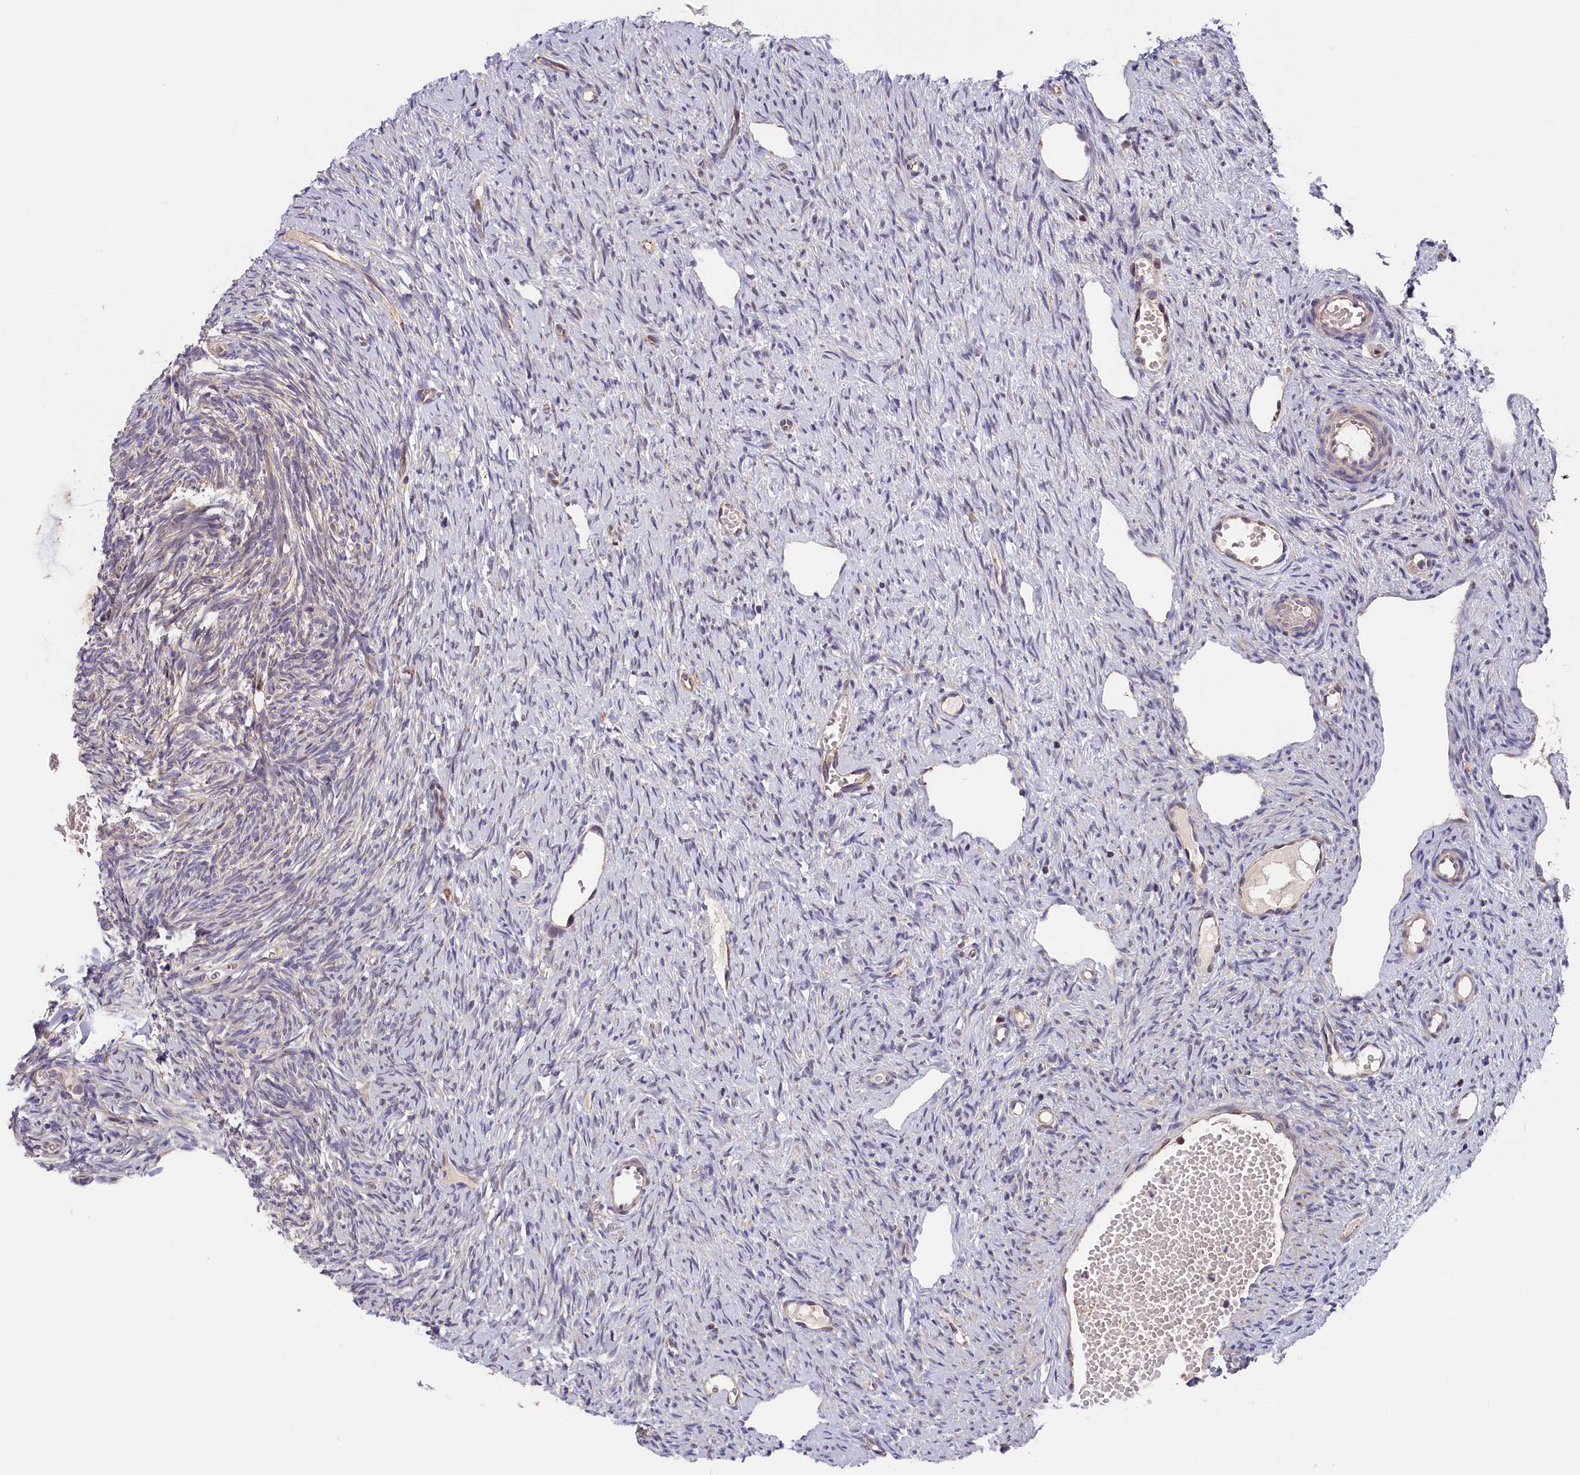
{"staining": {"intensity": "moderate", "quantity": ">75%", "location": "cytoplasmic/membranous"}, "tissue": "ovary", "cell_type": "Follicle cells", "image_type": "normal", "snomed": [{"axis": "morphology", "description": "Normal tissue, NOS"}, {"axis": "topography", "description": "Ovary"}], "caption": "Approximately >75% of follicle cells in normal ovary reveal moderate cytoplasmic/membranous protein positivity as visualized by brown immunohistochemical staining.", "gene": "CEP44", "patient": {"sex": "female", "age": 51}}